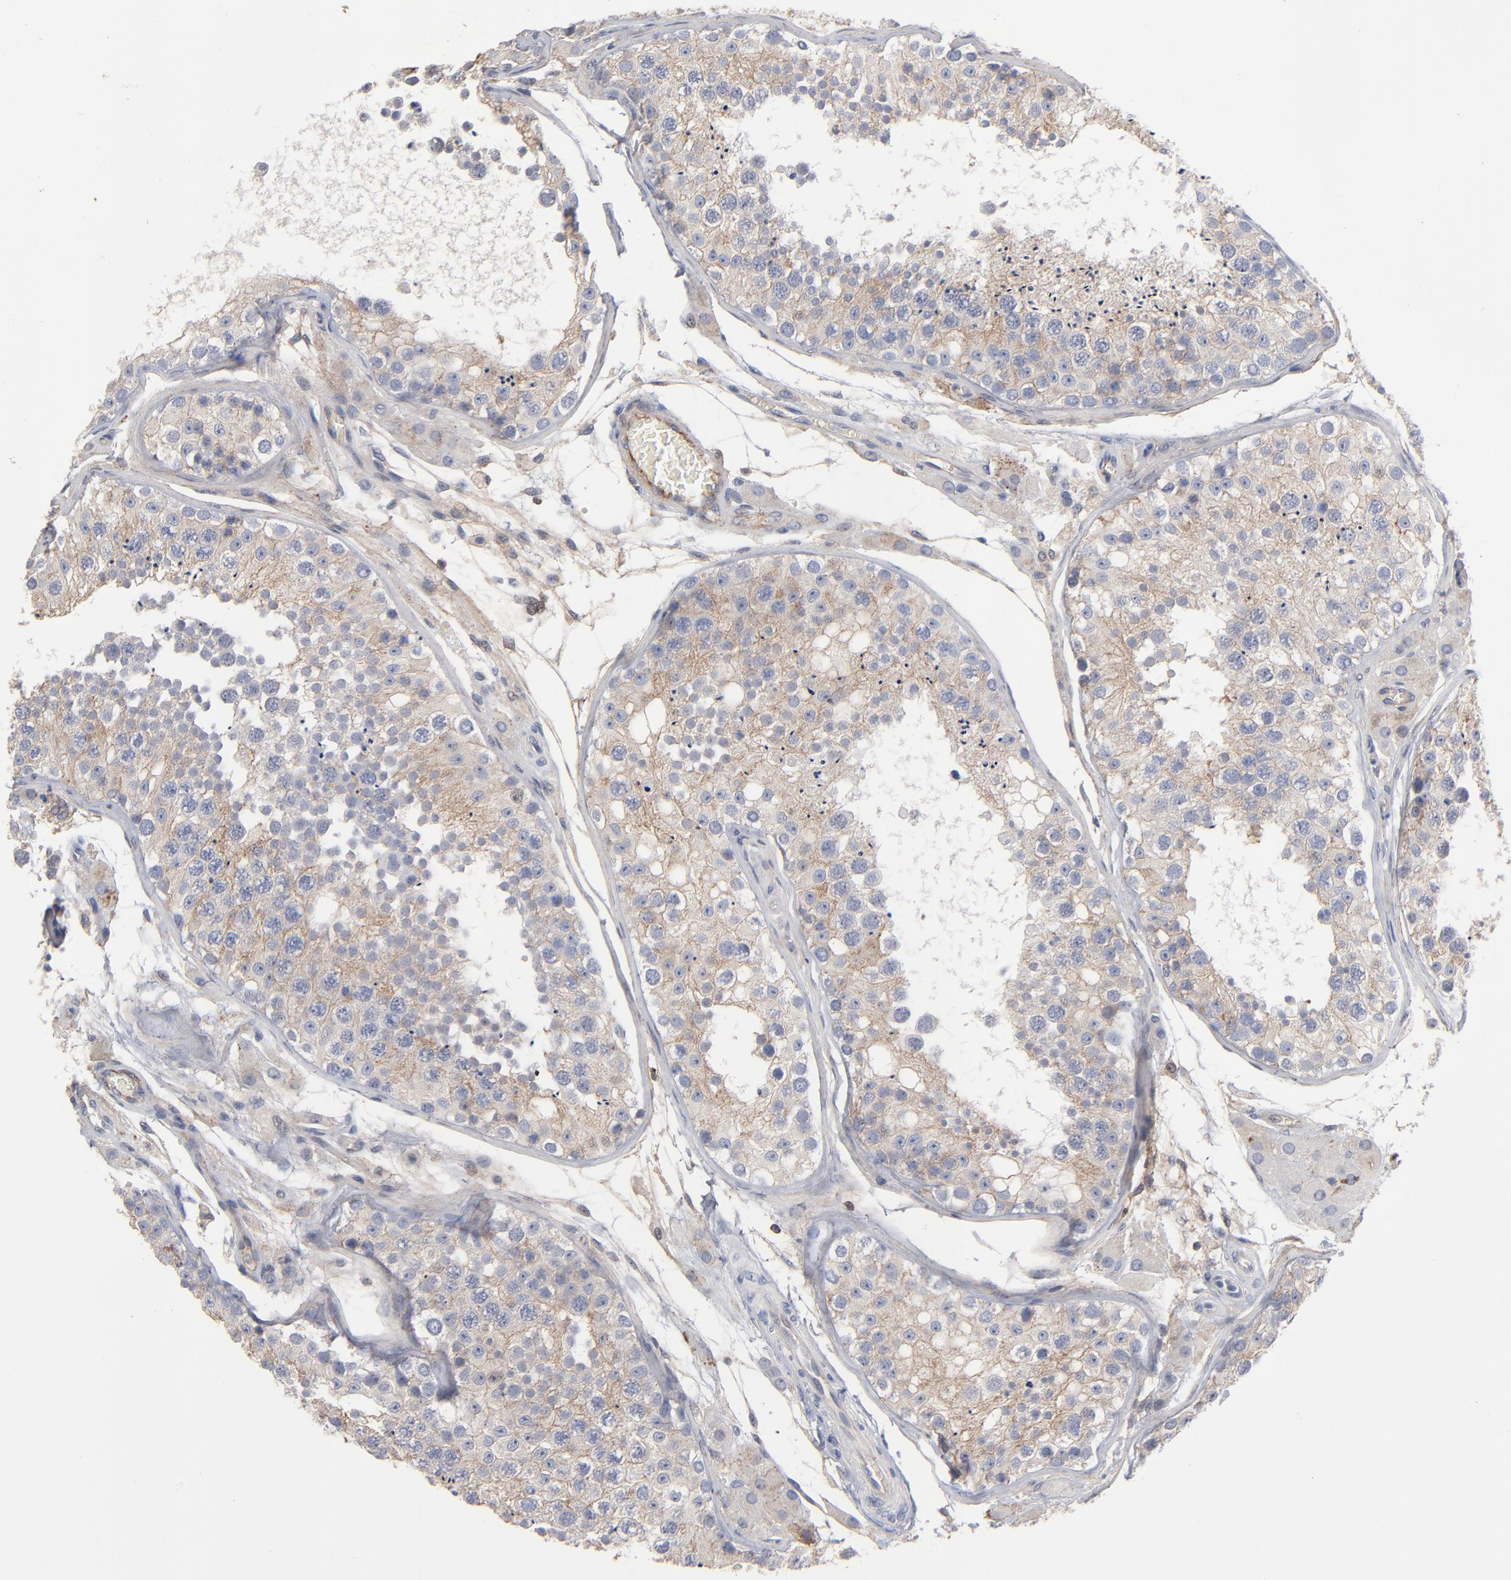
{"staining": {"intensity": "weak", "quantity": ">75%", "location": "cytoplasmic/membranous"}, "tissue": "testis", "cell_type": "Cells in seminiferous ducts", "image_type": "normal", "snomed": [{"axis": "morphology", "description": "Normal tissue, NOS"}, {"axis": "topography", "description": "Testis"}], "caption": "An immunohistochemistry (IHC) image of benign tissue is shown. Protein staining in brown shows weak cytoplasmic/membranous positivity in testis within cells in seminiferous ducts.", "gene": "PDLIM2", "patient": {"sex": "male", "age": 26}}